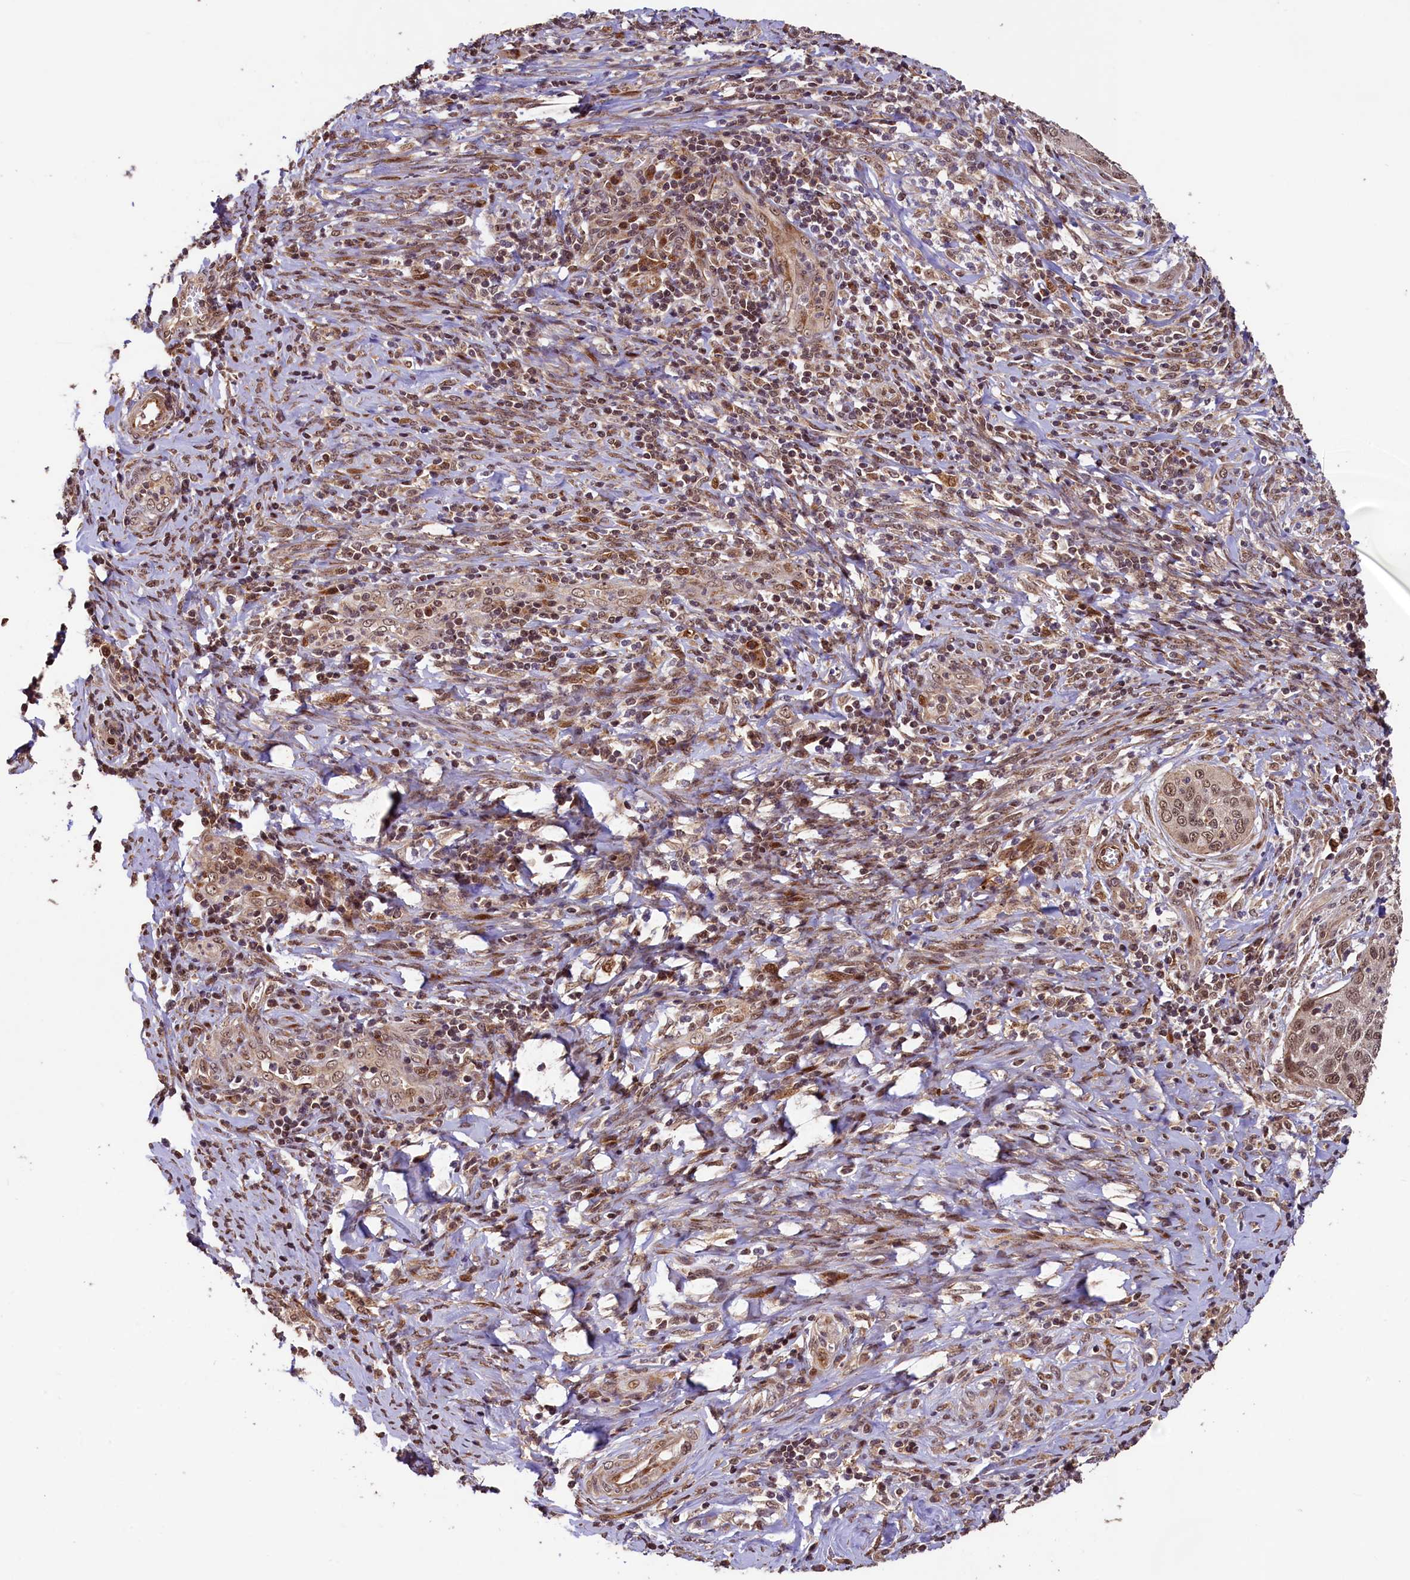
{"staining": {"intensity": "moderate", "quantity": ">75%", "location": "nuclear"}, "tissue": "cervical cancer", "cell_type": "Tumor cells", "image_type": "cancer", "snomed": [{"axis": "morphology", "description": "Squamous cell carcinoma, NOS"}, {"axis": "topography", "description": "Cervix"}], "caption": "Protein analysis of squamous cell carcinoma (cervical) tissue reveals moderate nuclear staining in about >75% of tumor cells.", "gene": "SHPRH", "patient": {"sex": "female", "age": 53}}